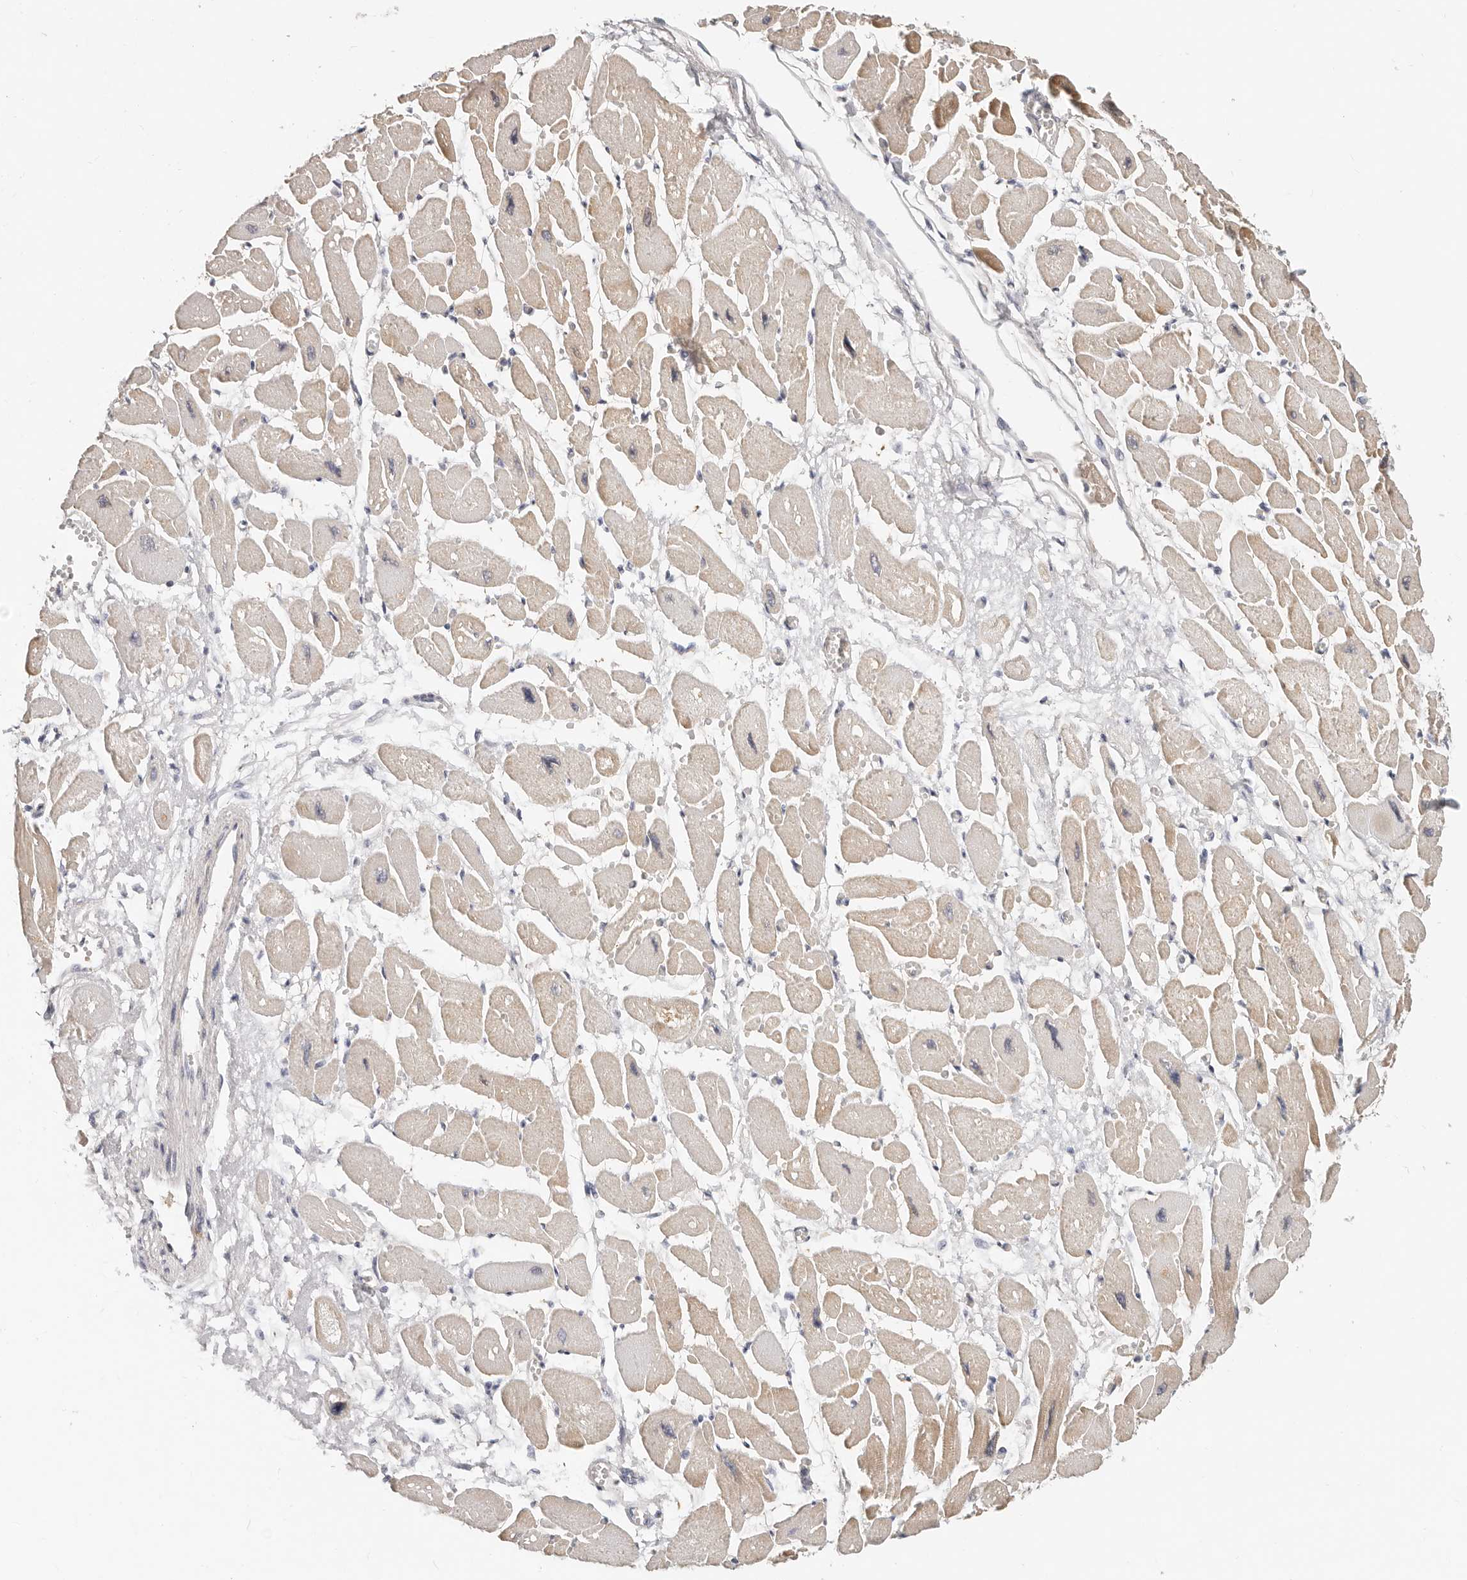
{"staining": {"intensity": "moderate", "quantity": ">75%", "location": "cytoplasmic/membranous"}, "tissue": "heart muscle", "cell_type": "Cardiomyocytes", "image_type": "normal", "snomed": [{"axis": "morphology", "description": "Normal tissue, NOS"}, {"axis": "topography", "description": "Heart"}], "caption": "The micrograph reveals immunohistochemical staining of unremarkable heart muscle. There is moderate cytoplasmic/membranous expression is present in about >75% of cardiomyocytes. The staining was performed using DAB, with brown indicating positive protein expression. Nuclei are stained blue with hematoxylin.", "gene": "TMEM63B", "patient": {"sex": "female", "age": 54}}